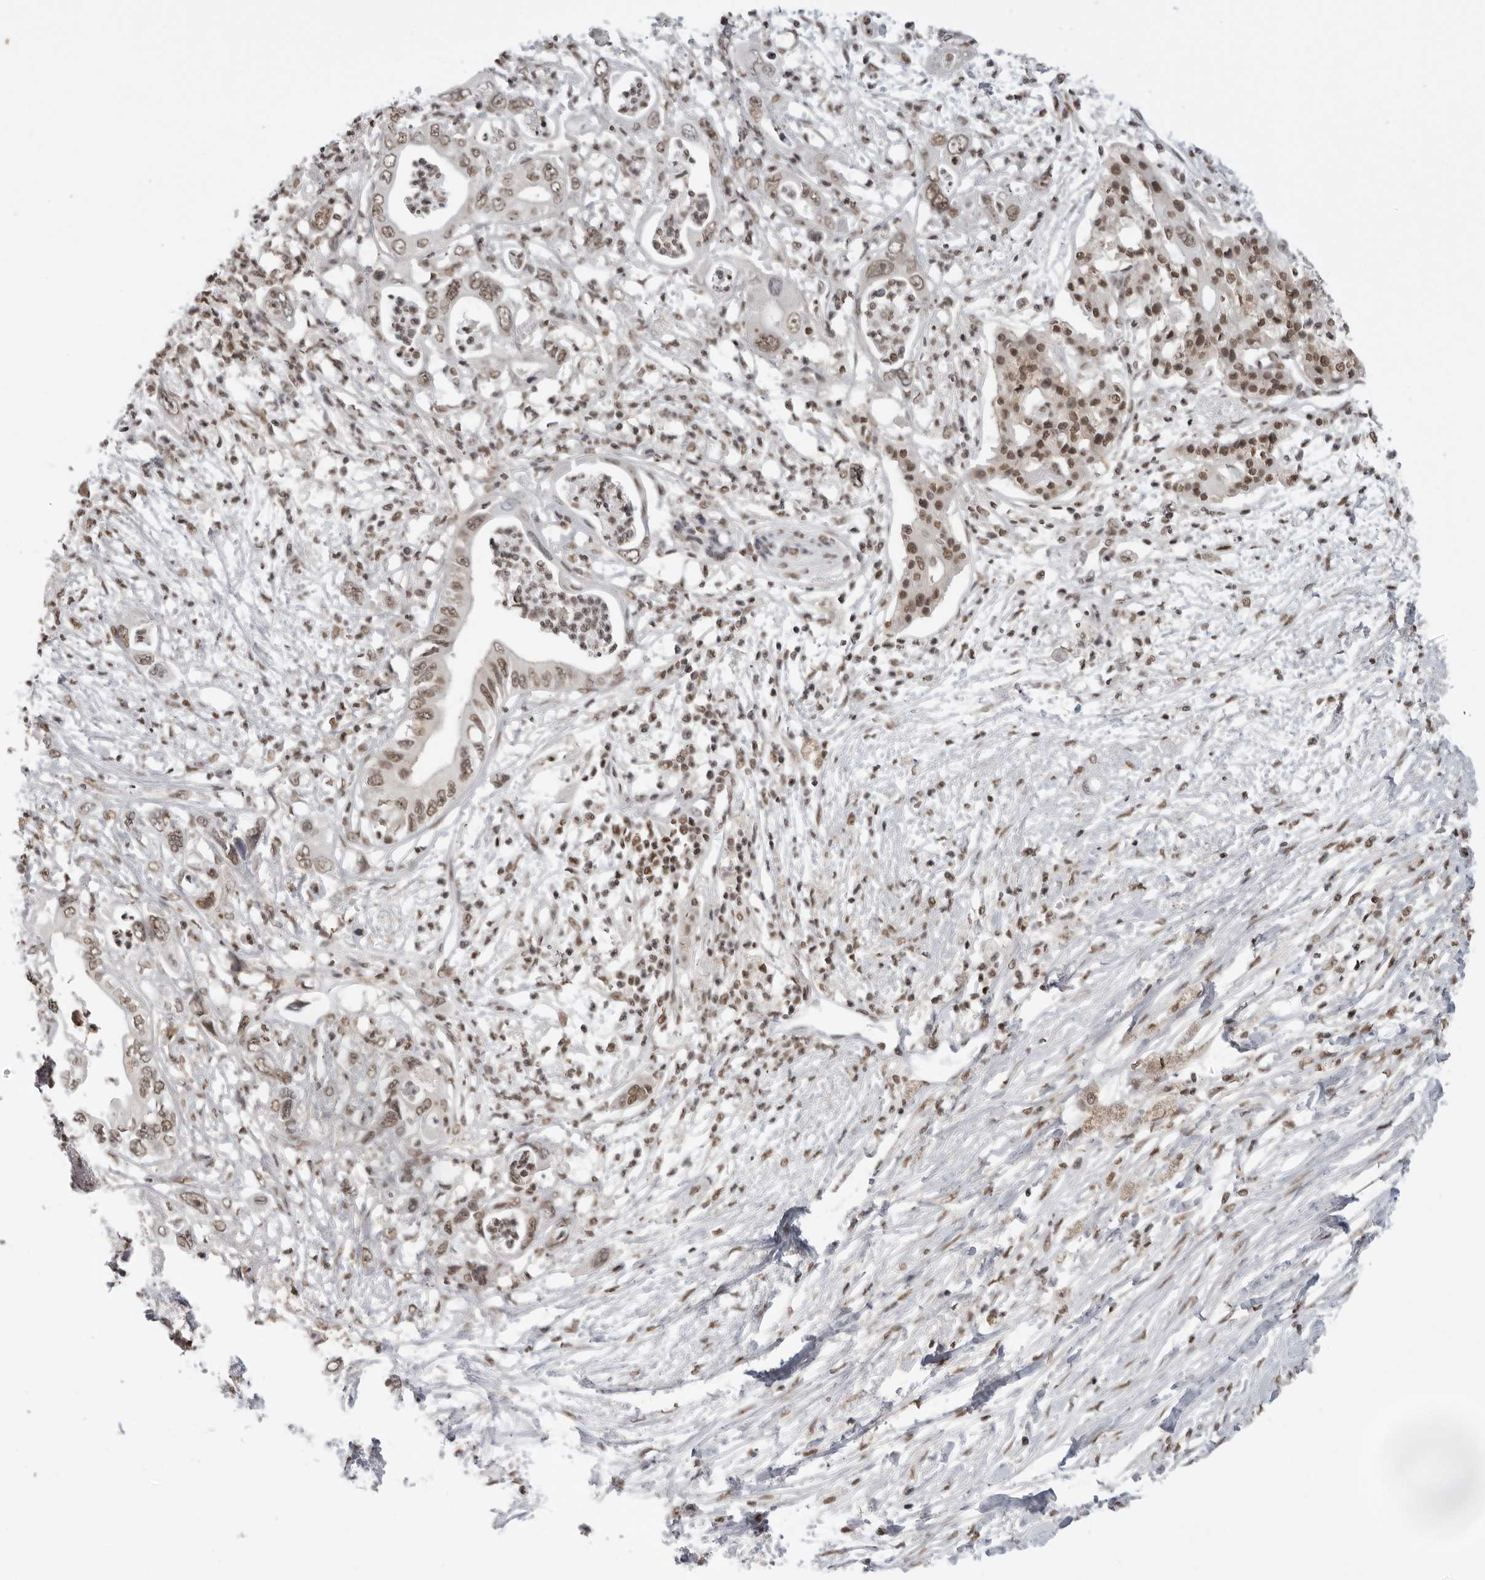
{"staining": {"intensity": "moderate", "quantity": ">75%", "location": "nuclear"}, "tissue": "pancreatic cancer", "cell_type": "Tumor cells", "image_type": "cancer", "snomed": [{"axis": "morphology", "description": "Adenocarcinoma, NOS"}, {"axis": "topography", "description": "Pancreas"}], "caption": "The micrograph demonstrates staining of pancreatic adenocarcinoma, revealing moderate nuclear protein positivity (brown color) within tumor cells. (Stains: DAB (3,3'-diaminobenzidine) in brown, nuclei in blue, Microscopy: brightfield microscopy at high magnification).", "gene": "RPA2", "patient": {"sex": "male", "age": 66}}